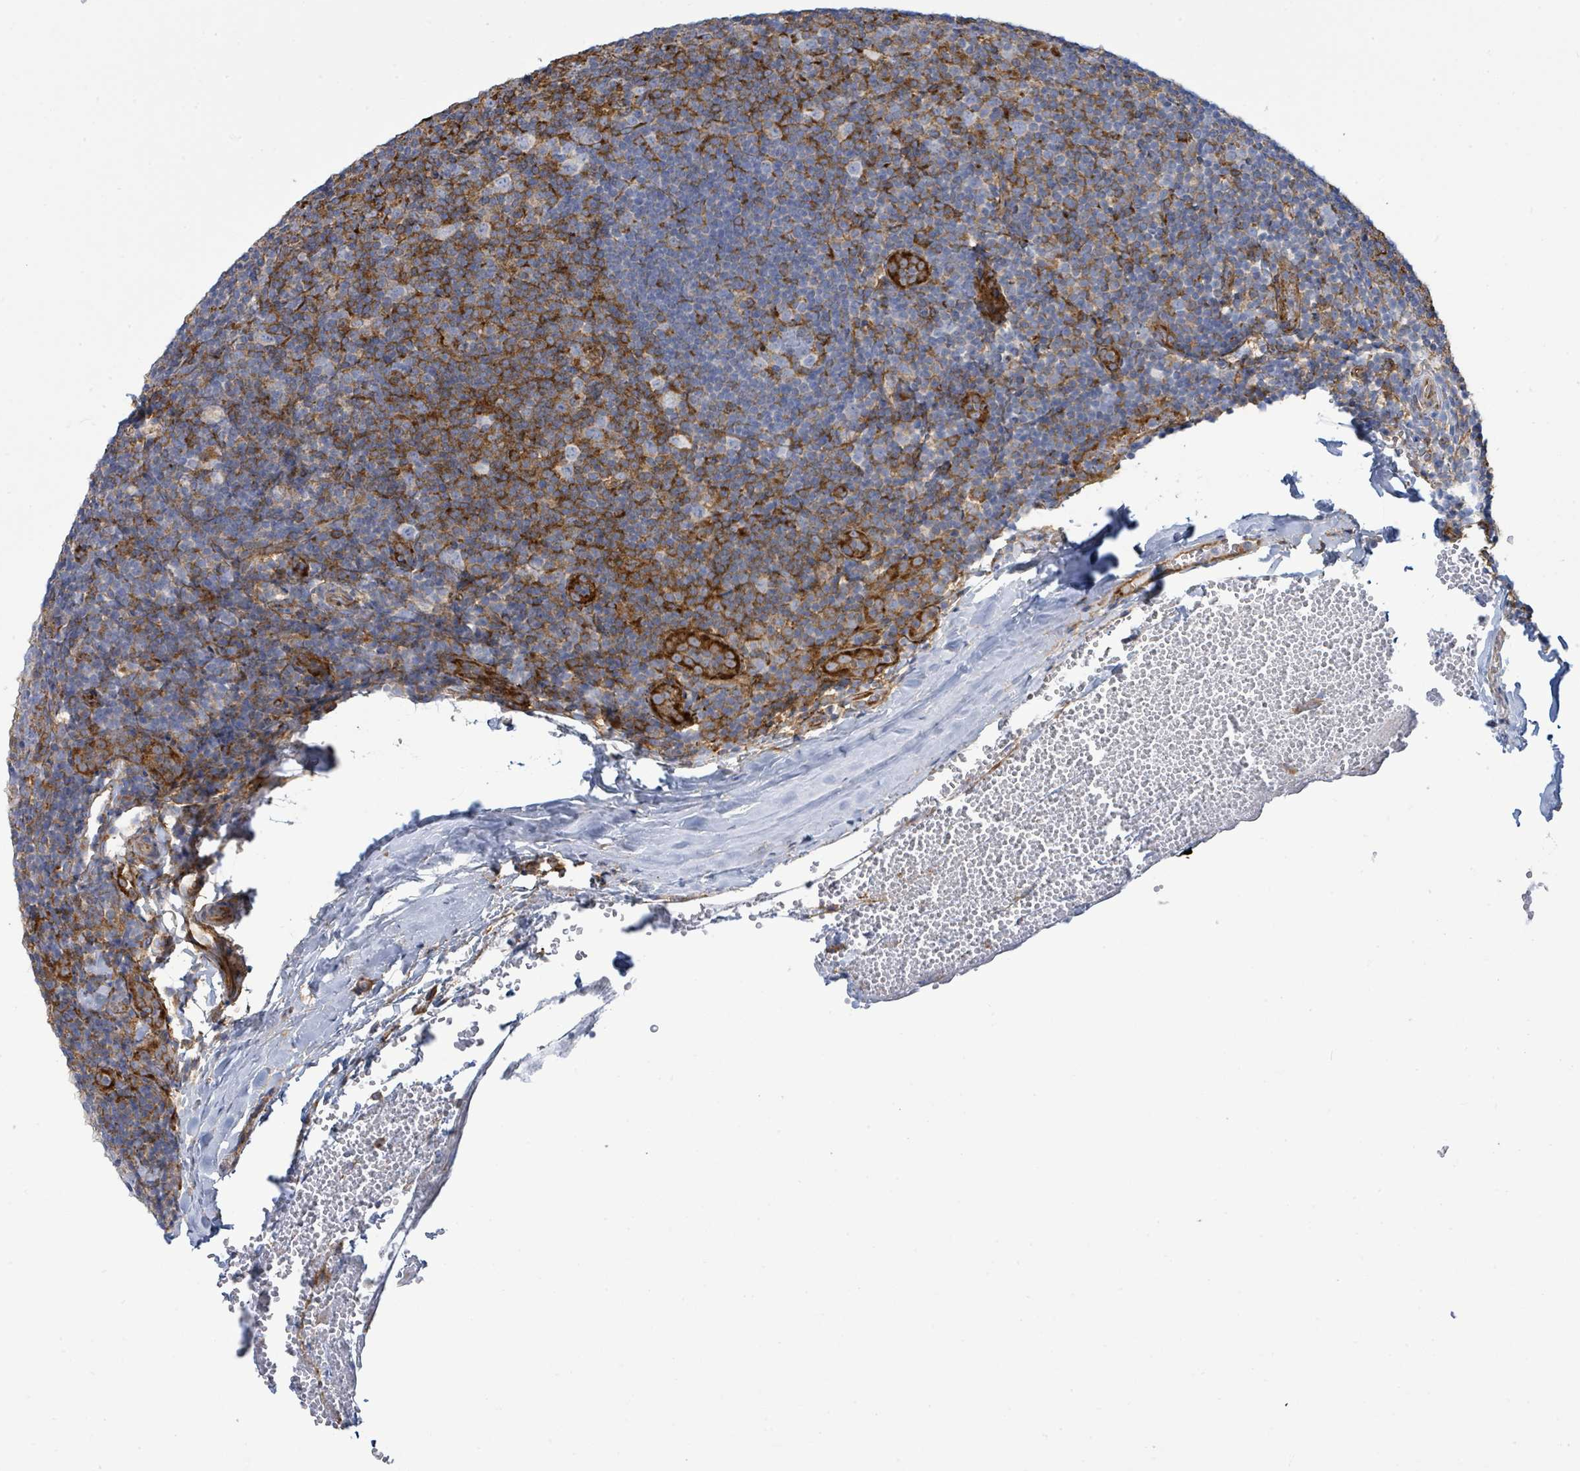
{"staining": {"intensity": "moderate", "quantity": "<25%", "location": "cytoplasmic/membranous"}, "tissue": "tonsil", "cell_type": "Germinal center cells", "image_type": "normal", "snomed": [{"axis": "morphology", "description": "Normal tissue, NOS"}, {"axis": "topography", "description": "Tonsil"}], "caption": "The micrograph shows a brown stain indicating the presence of a protein in the cytoplasmic/membranous of germinal center cells in tonsil. (IHC, brightfield microscopy, high magnification).", "gene": "EGFL7", "patient": {"sex": "male", "age": 17}}